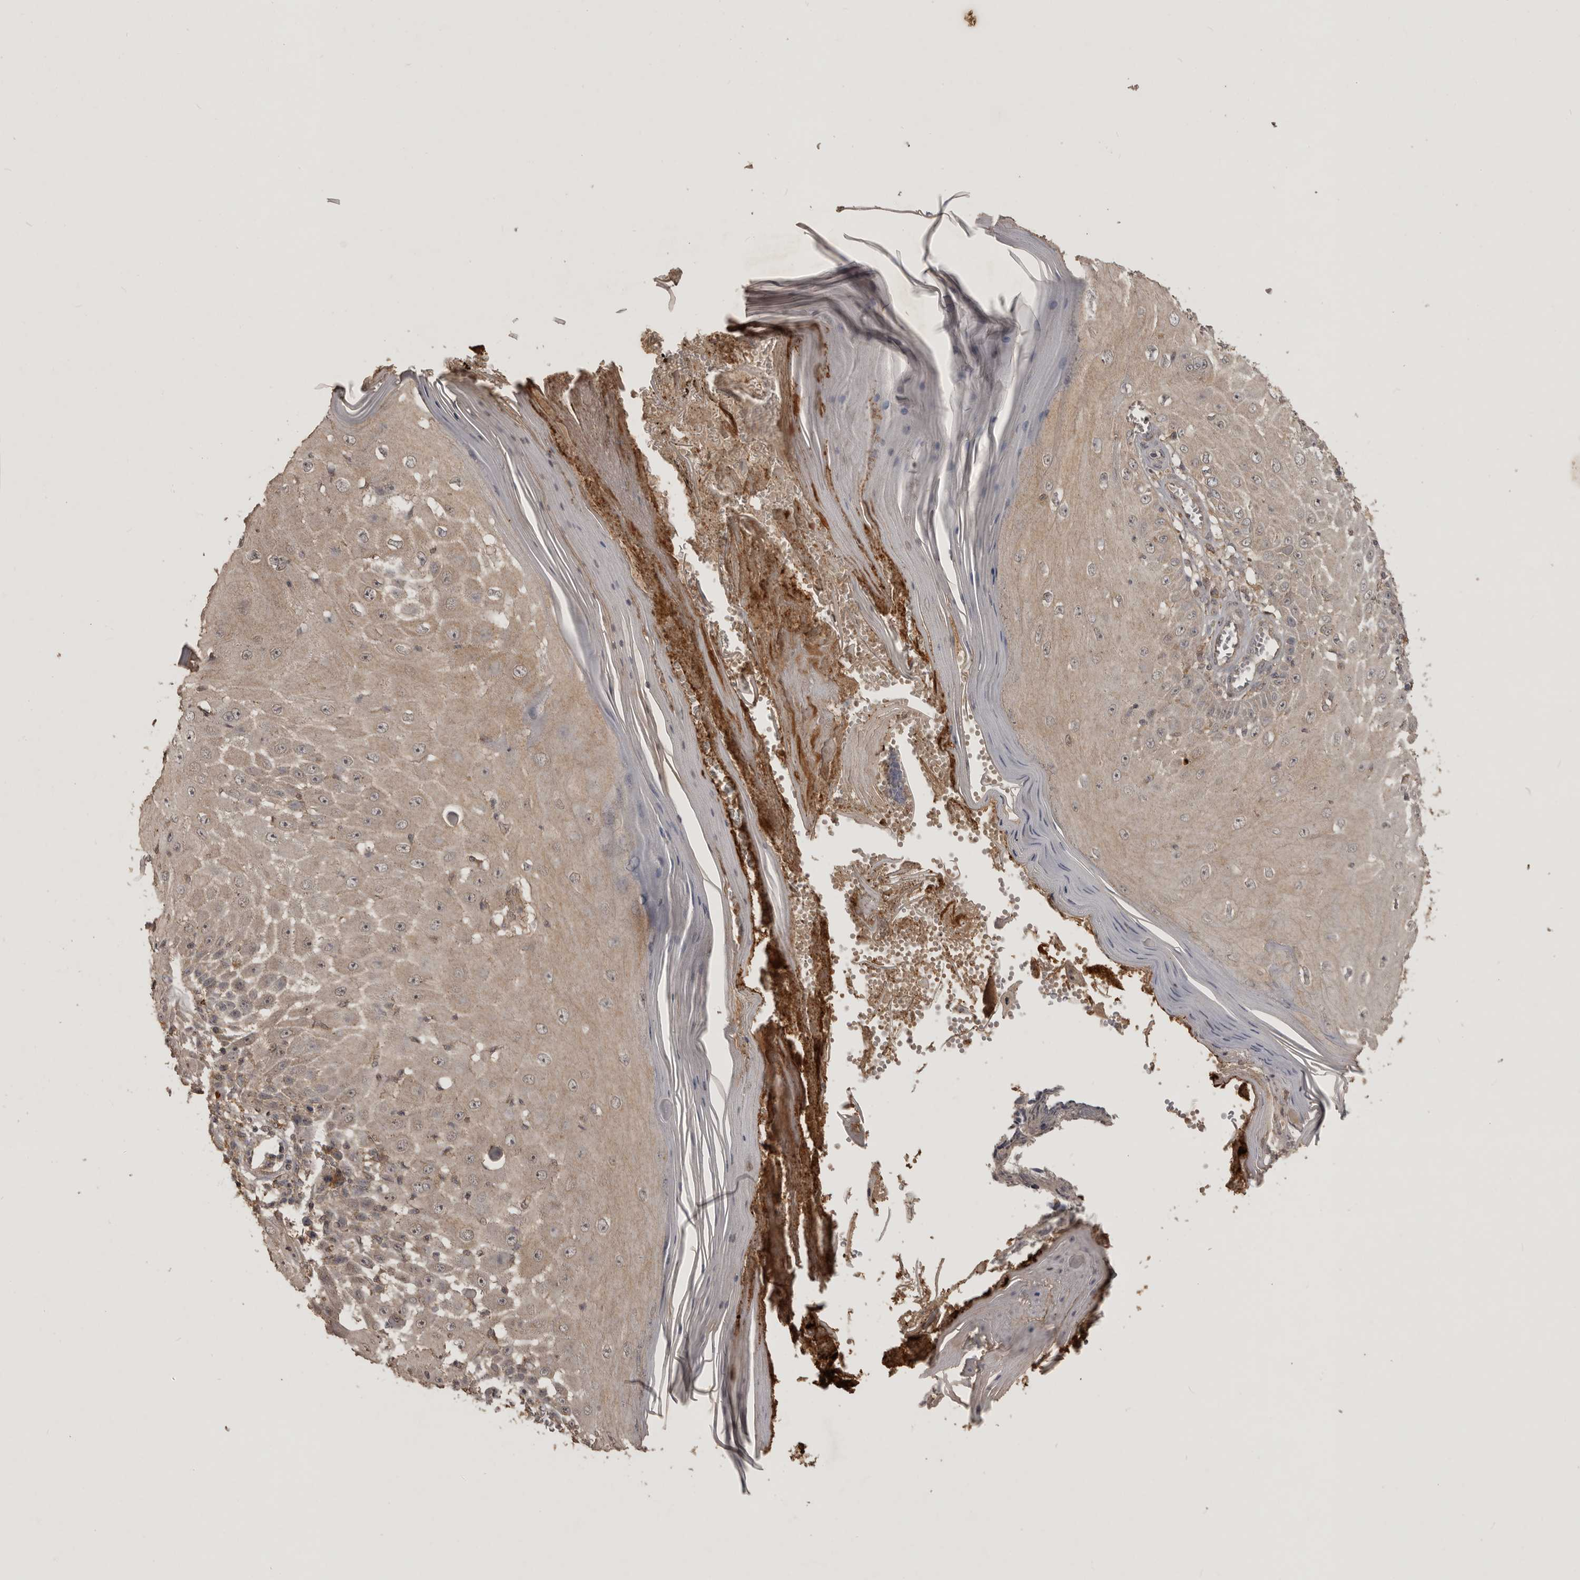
{"staining": {"intensity": "weak", "quantity": ">75%", "location": "cytoplasmic/membranous"}, "tissue": "skin cancer", "cell_type": "Tumor cells", "image_type": "cancer", "snomed": [{"axis": "morphology", "description": "Squamous cell carcinoma, NOS"}, {"axis": "topography", "description": "Skin"}], "caption": "The photomicrograph exhibits immunohistochemical staining of skin cancer. There is weak cytoplasmic/membranous positivity is appreciated in about >75% of tumor cells.", "gene": "ADAMTS4", "patient": {"sex": "female", "age": 73}}